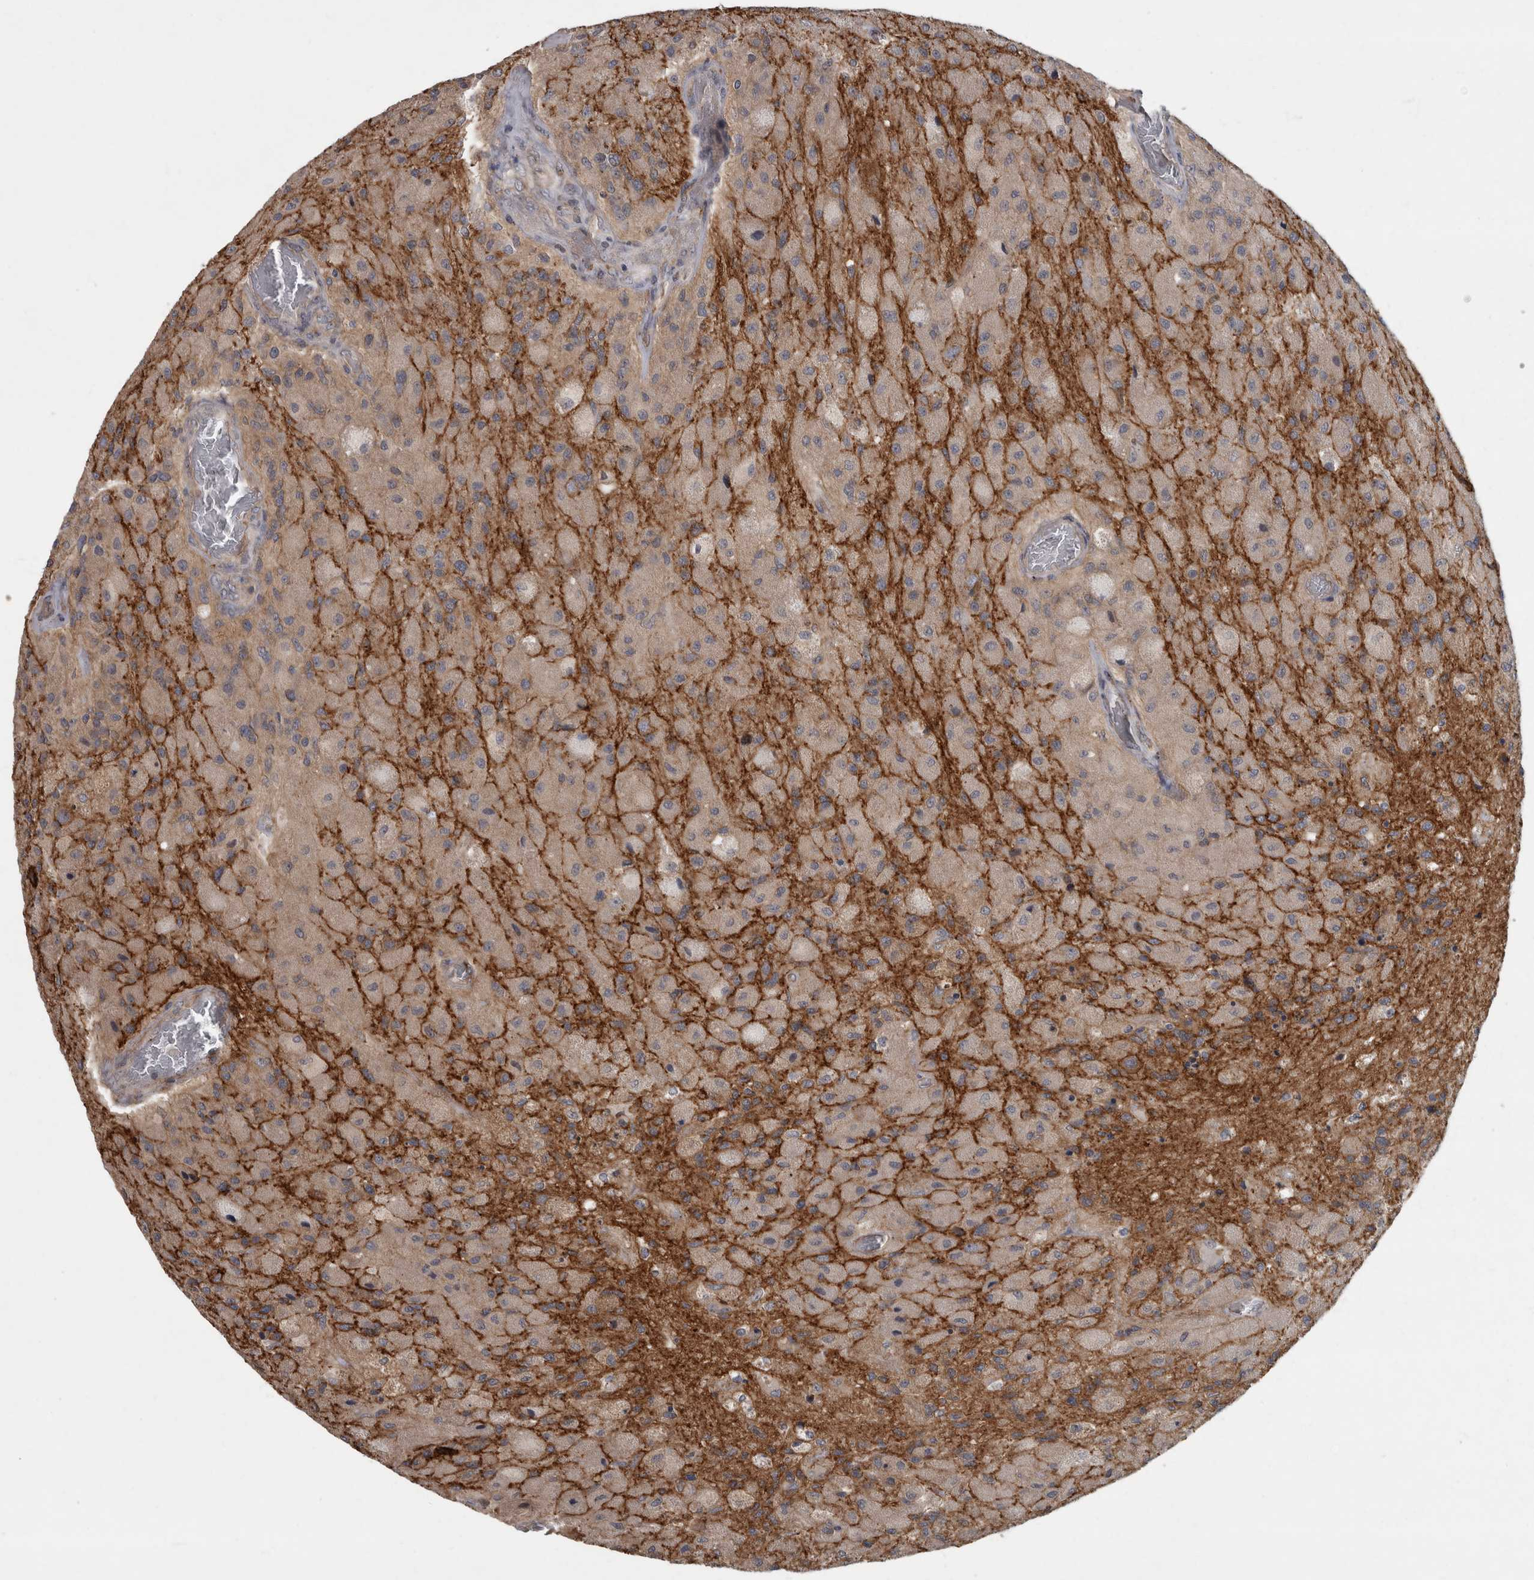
{"staining": {"intensity": "weak", "quantity": "<25%", "location": "cytoplasmic/membranous"}, "tissue": "glioma", "cell_type": "Tumor cells", "image_type": "cancer", "snomed": [{"axis": "morphology", "description": "Normal tissue, NOS"}, {"axis": "morphology", "description": "Glioma, malignant, High grade"}, {"axis": "topography", "description": "Cerebral cortex"}], "caption": "Immunohistochemistry (IHC) micrograph of malignant high-grade glioma stained for a protein (brown), which shows no expression in tumor cells. The staining is performed using DAB brown chromogen with nuclei counter-stained in using hematoxylin.", "gene": "VEGFD", "patient": {"sex": "male", "age": 77}}